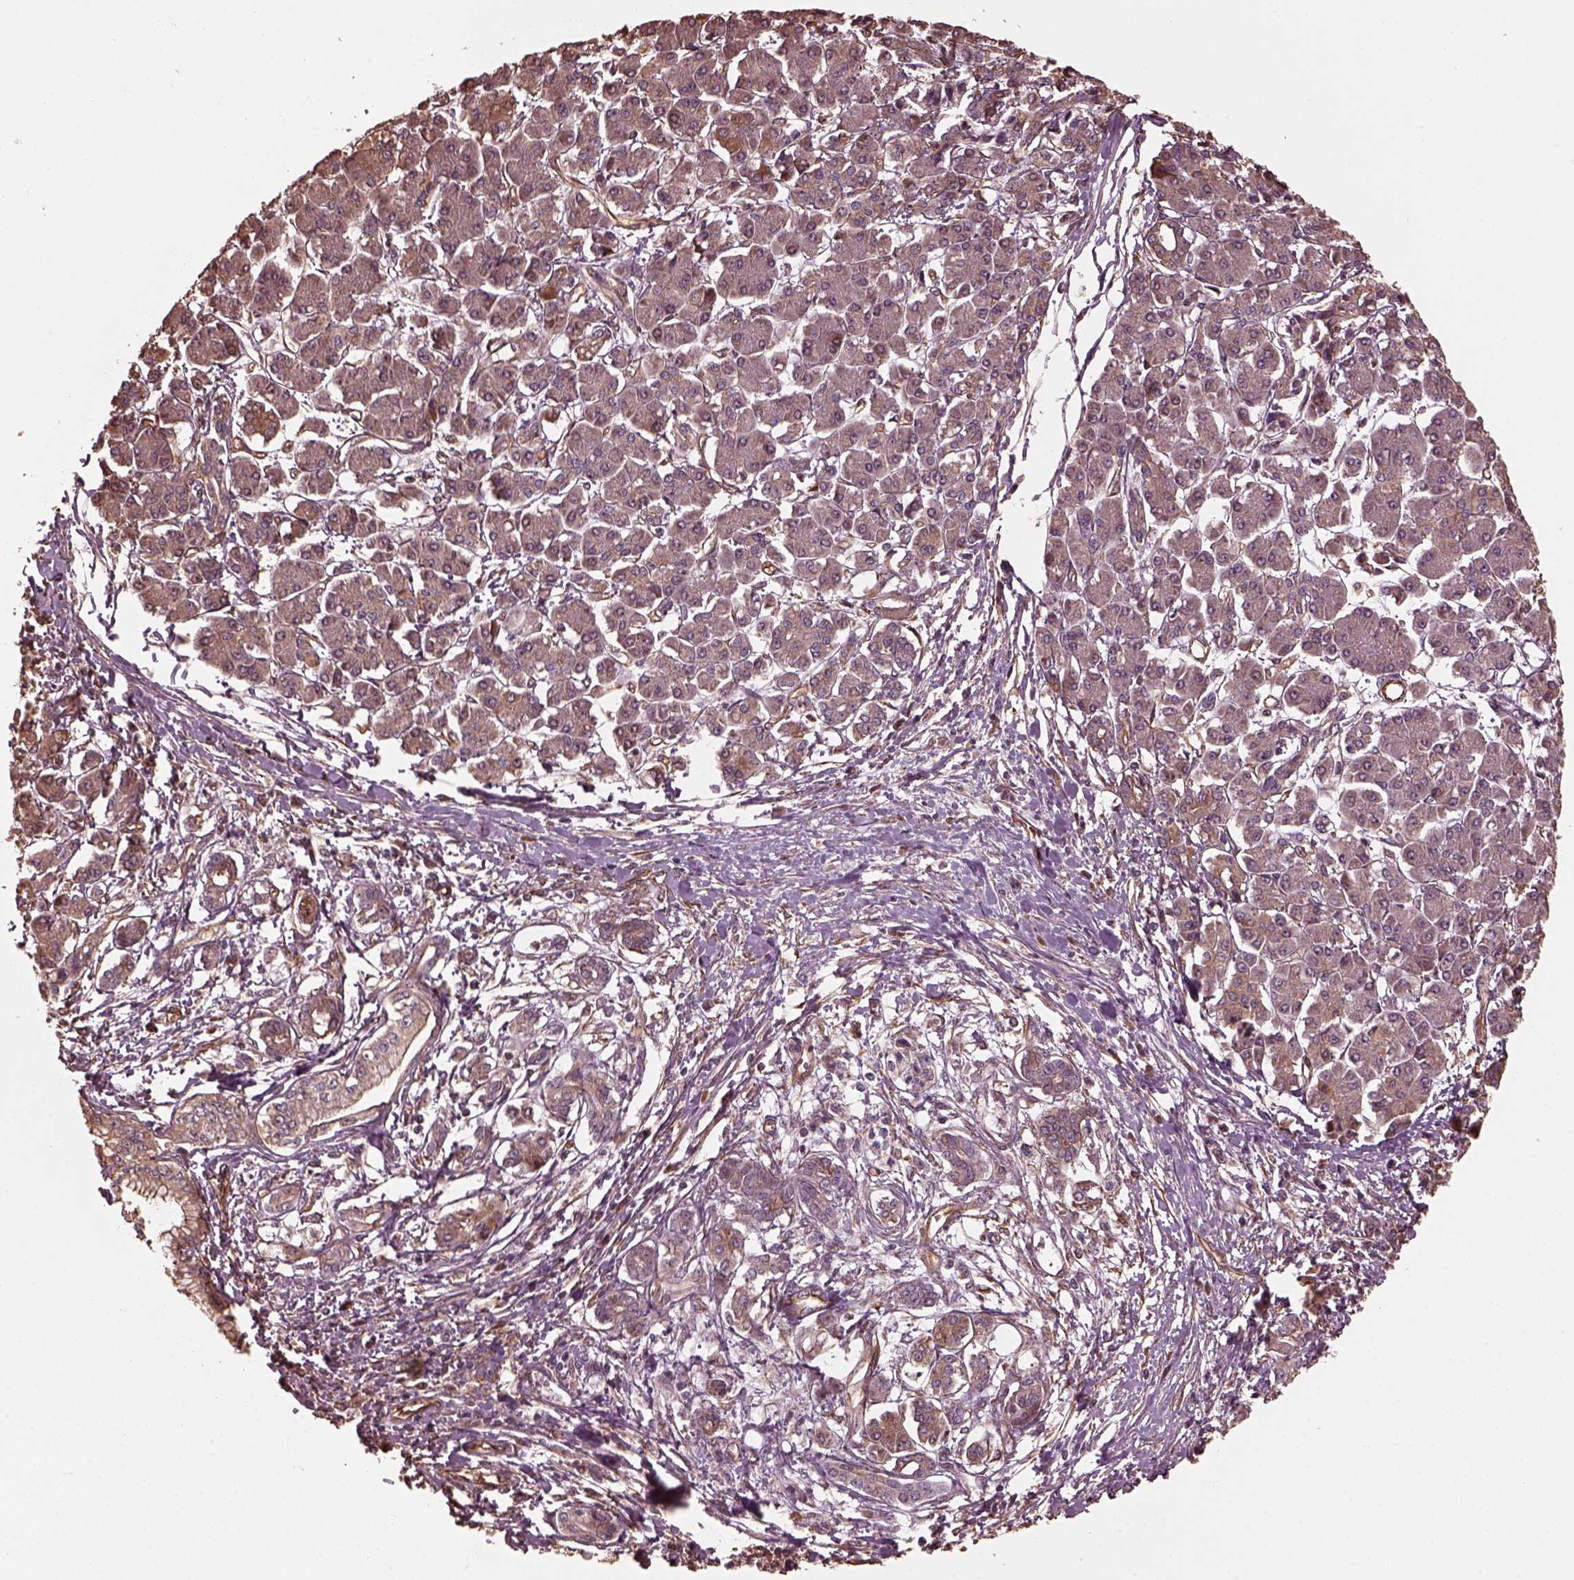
{"staining": {"intensity": "weak", "quantity": ">75%", "location": "cytoplasmic/membranous"}, "tissue": "pancreatic cancer", "cell_type": "Tumor cells", "image_type": "cancer", "snomed": [{"axis": "morphology", "description": "Adenocarcinoma, NOS"}, {"axis": "topography", "description": "Pancreas"}], "caption": "Pancreatic cancer (adenocarcinoma) stained with a brown dye demonstrates weak cytoplasmic/membranous positive staining in about >75% of tumor cells.", "gene": "GTPBP1", "patient": {"sex": "female", "age": 68}}